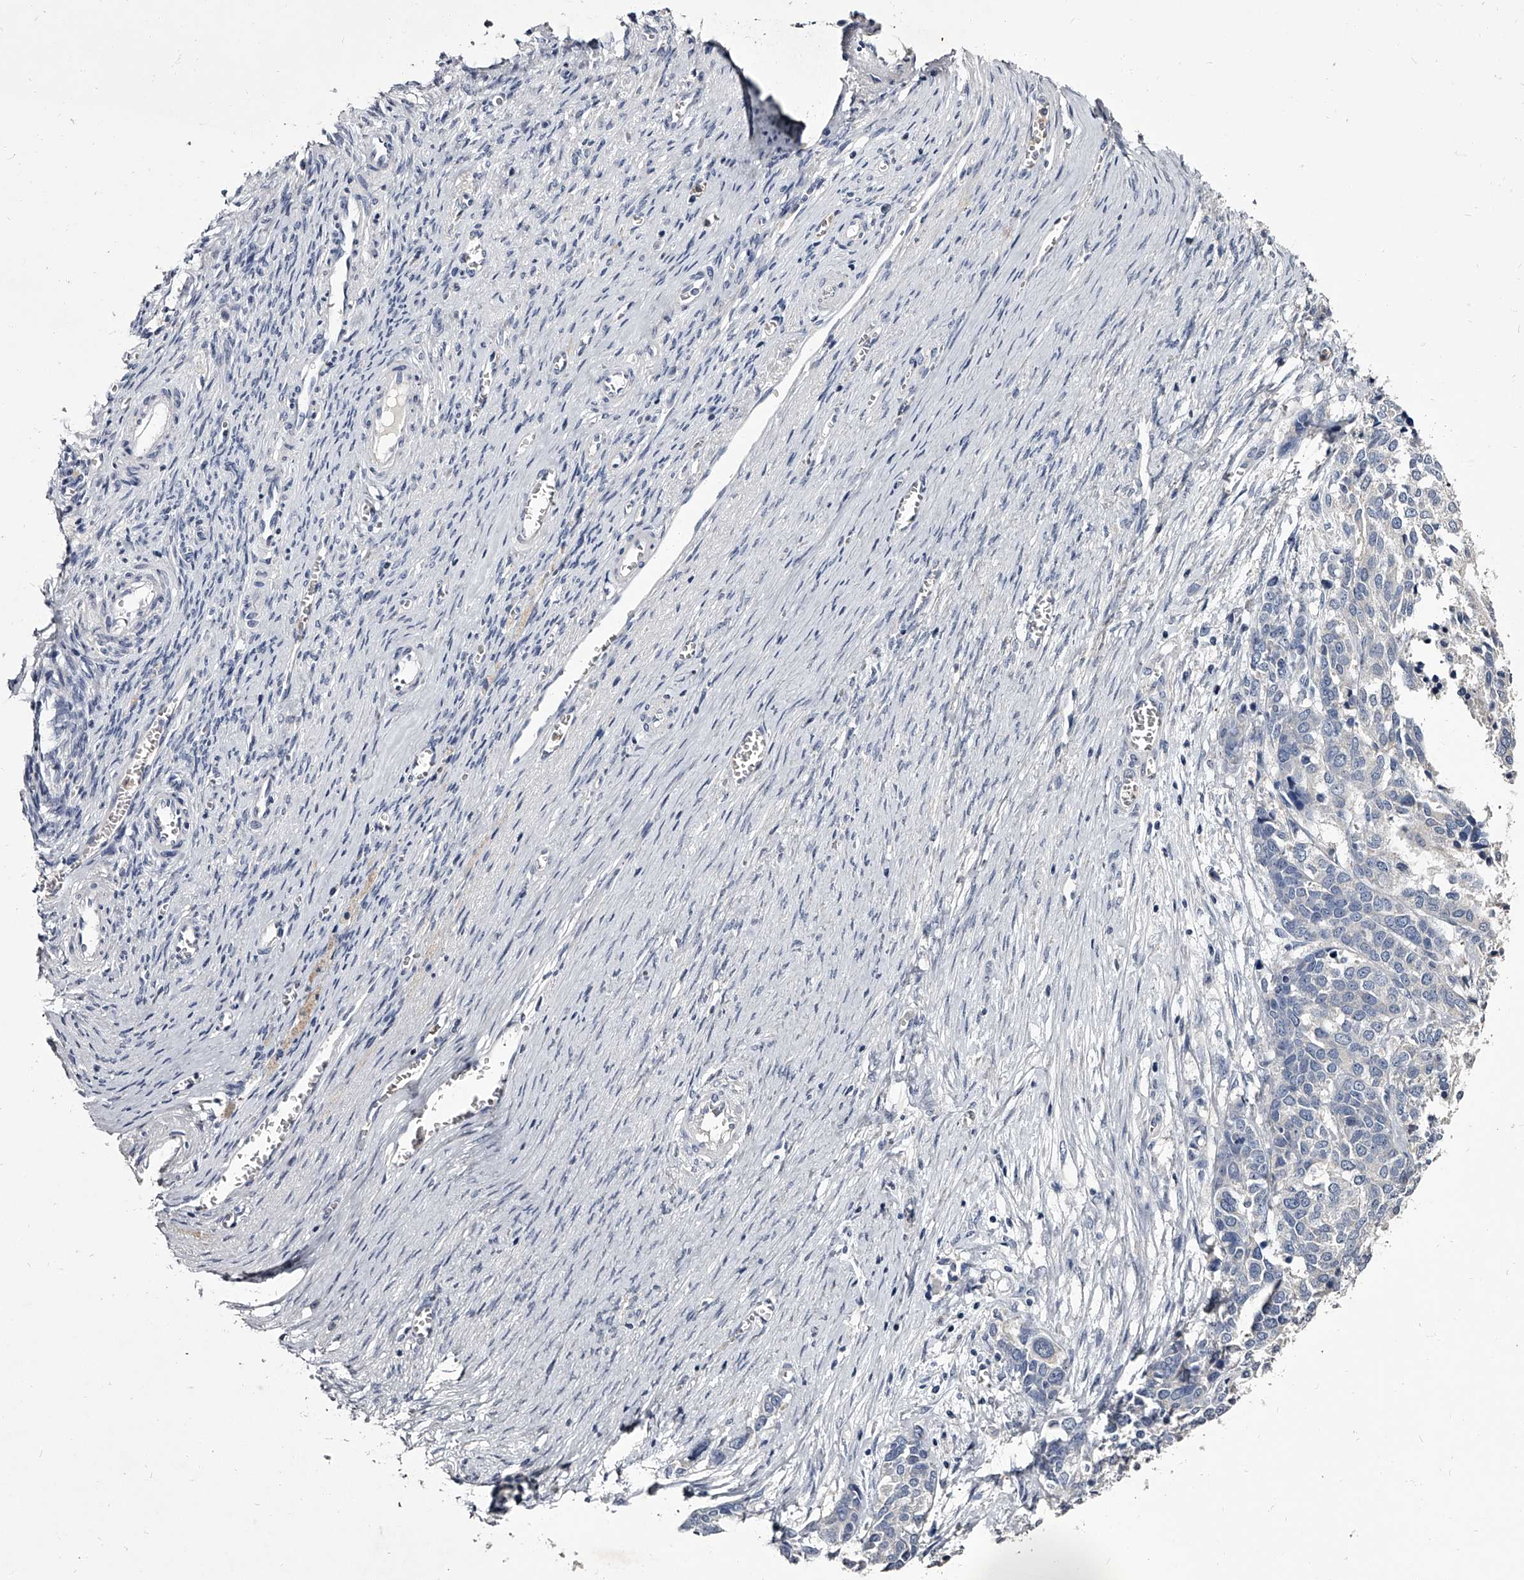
{"staining": {"intensity": "negative", "quantity": "none", "location": "none"}, "tissue": "ovarian cancer", "cell_type": "Tumor cells", "image_type": "cancer", "snomed": [{"axis": "morphology", "description": "Cystadenocarcinoma, serous, NOS"}, {"axis": "topography", "description": "Ovary"}], "caption": "An image of ovarian serous cystadenocarcinoma stained for a protein exhibits no brown staining in tumor cells.", "gene": "GAPVD1", "patient": {"sex": "female", "age": 44}}